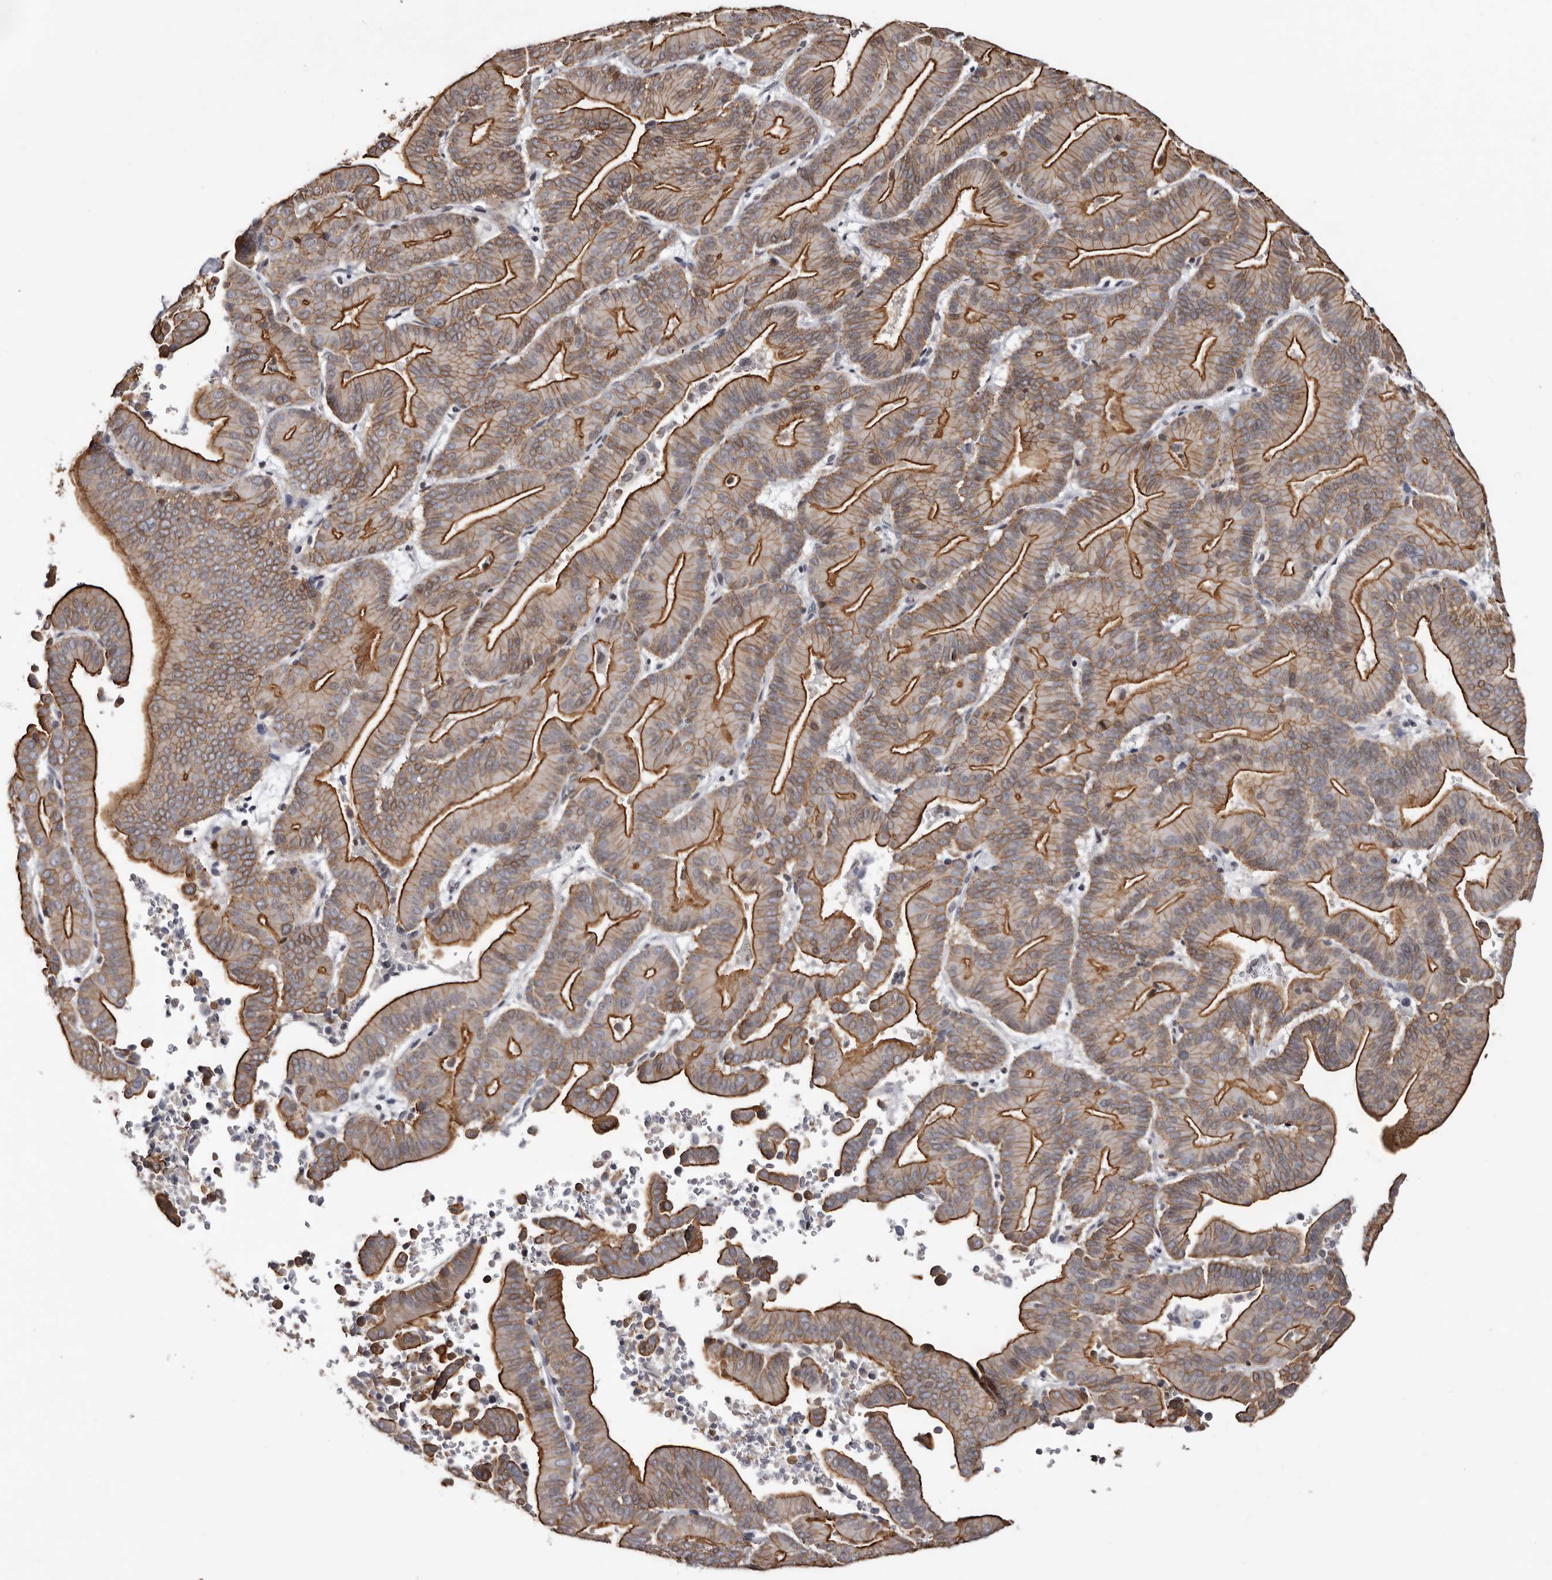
{"staining": {"intensity": "strong", "quantity": ">75%", "location": "cytoplasmic/membranous"}, "tissue": "liver cancer", "cell_type": "Tumor cells", "image_type": "cancer", "snomed": [{"axis": "morphology", "description": "Cholangiocarcinoma"}, {"axis": "topography", "description": "Liver"}], "caption": "Approximately >75% of tumor cells in liver cancer (cholangiocarcinoma) demonstrate strong cytoplasmic/membranous protein staining as visualized by brown immunohistochemical staining.", "gene": "LAD1", "patient": {"sex": "female", "age": 75}}